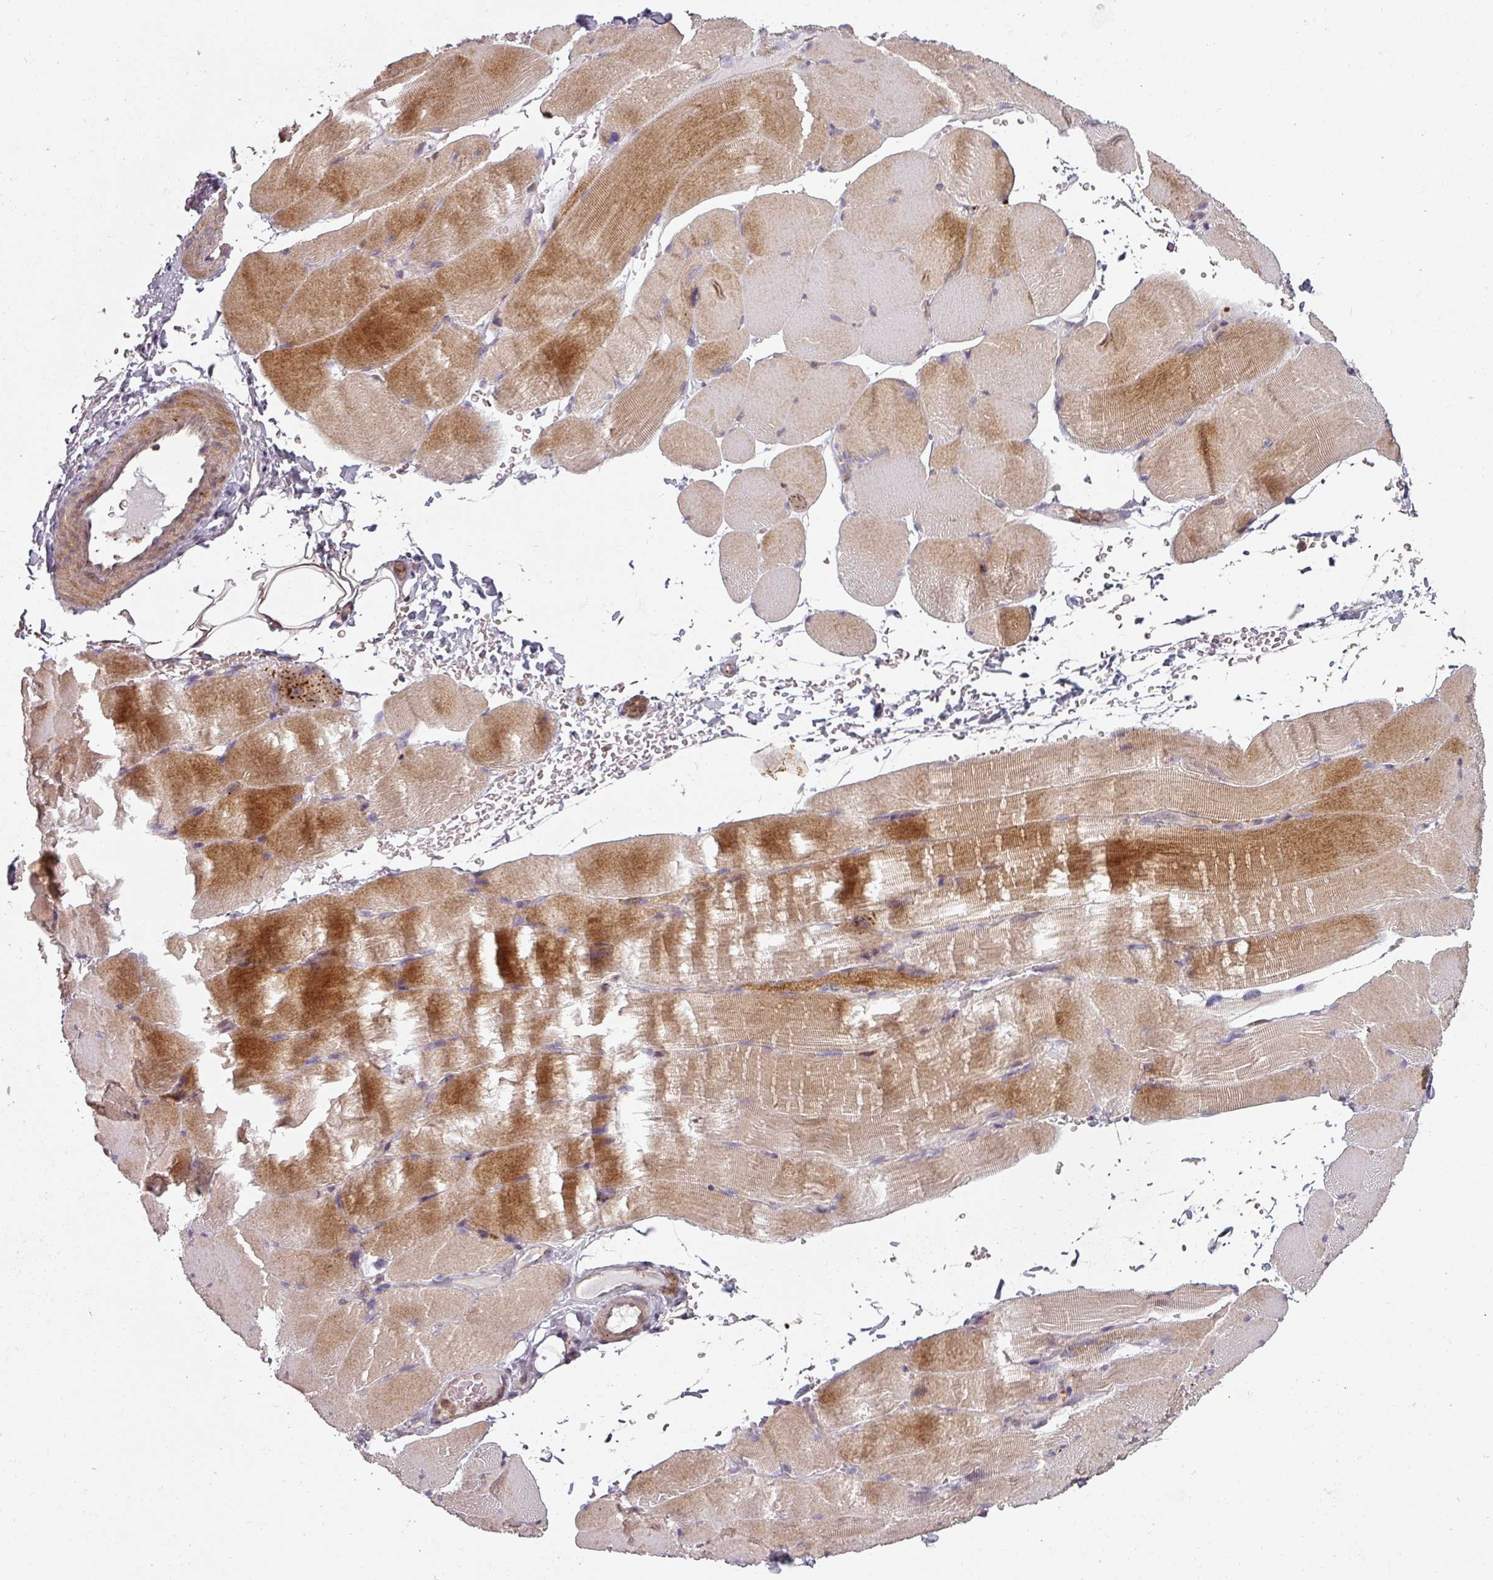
{"staining": {"intensity": "moderate", "quantity": "25%-75%", "location": "cytoplasmic/membranous"}, "tissue": "skeletal muscle", "cell_type": "Myocytes", "image_type": "normal", "snomed": [{"axis": "morphology", "description": "Normal tissue, NOS"}, {"axis": "topography", "description": "Skeletal muscle"}, {"axis": "topography", "description": "Parathyroid gland"}], "caption": "Immunohistochemical staining of normal skeletal muscle displays 25%-75% levels of moderate cytoplasmic/membranous protein staining in about 25%-75% of myocytes.", "gene": "CLIC1", "patient": {"sex": "female", "age": 37}}